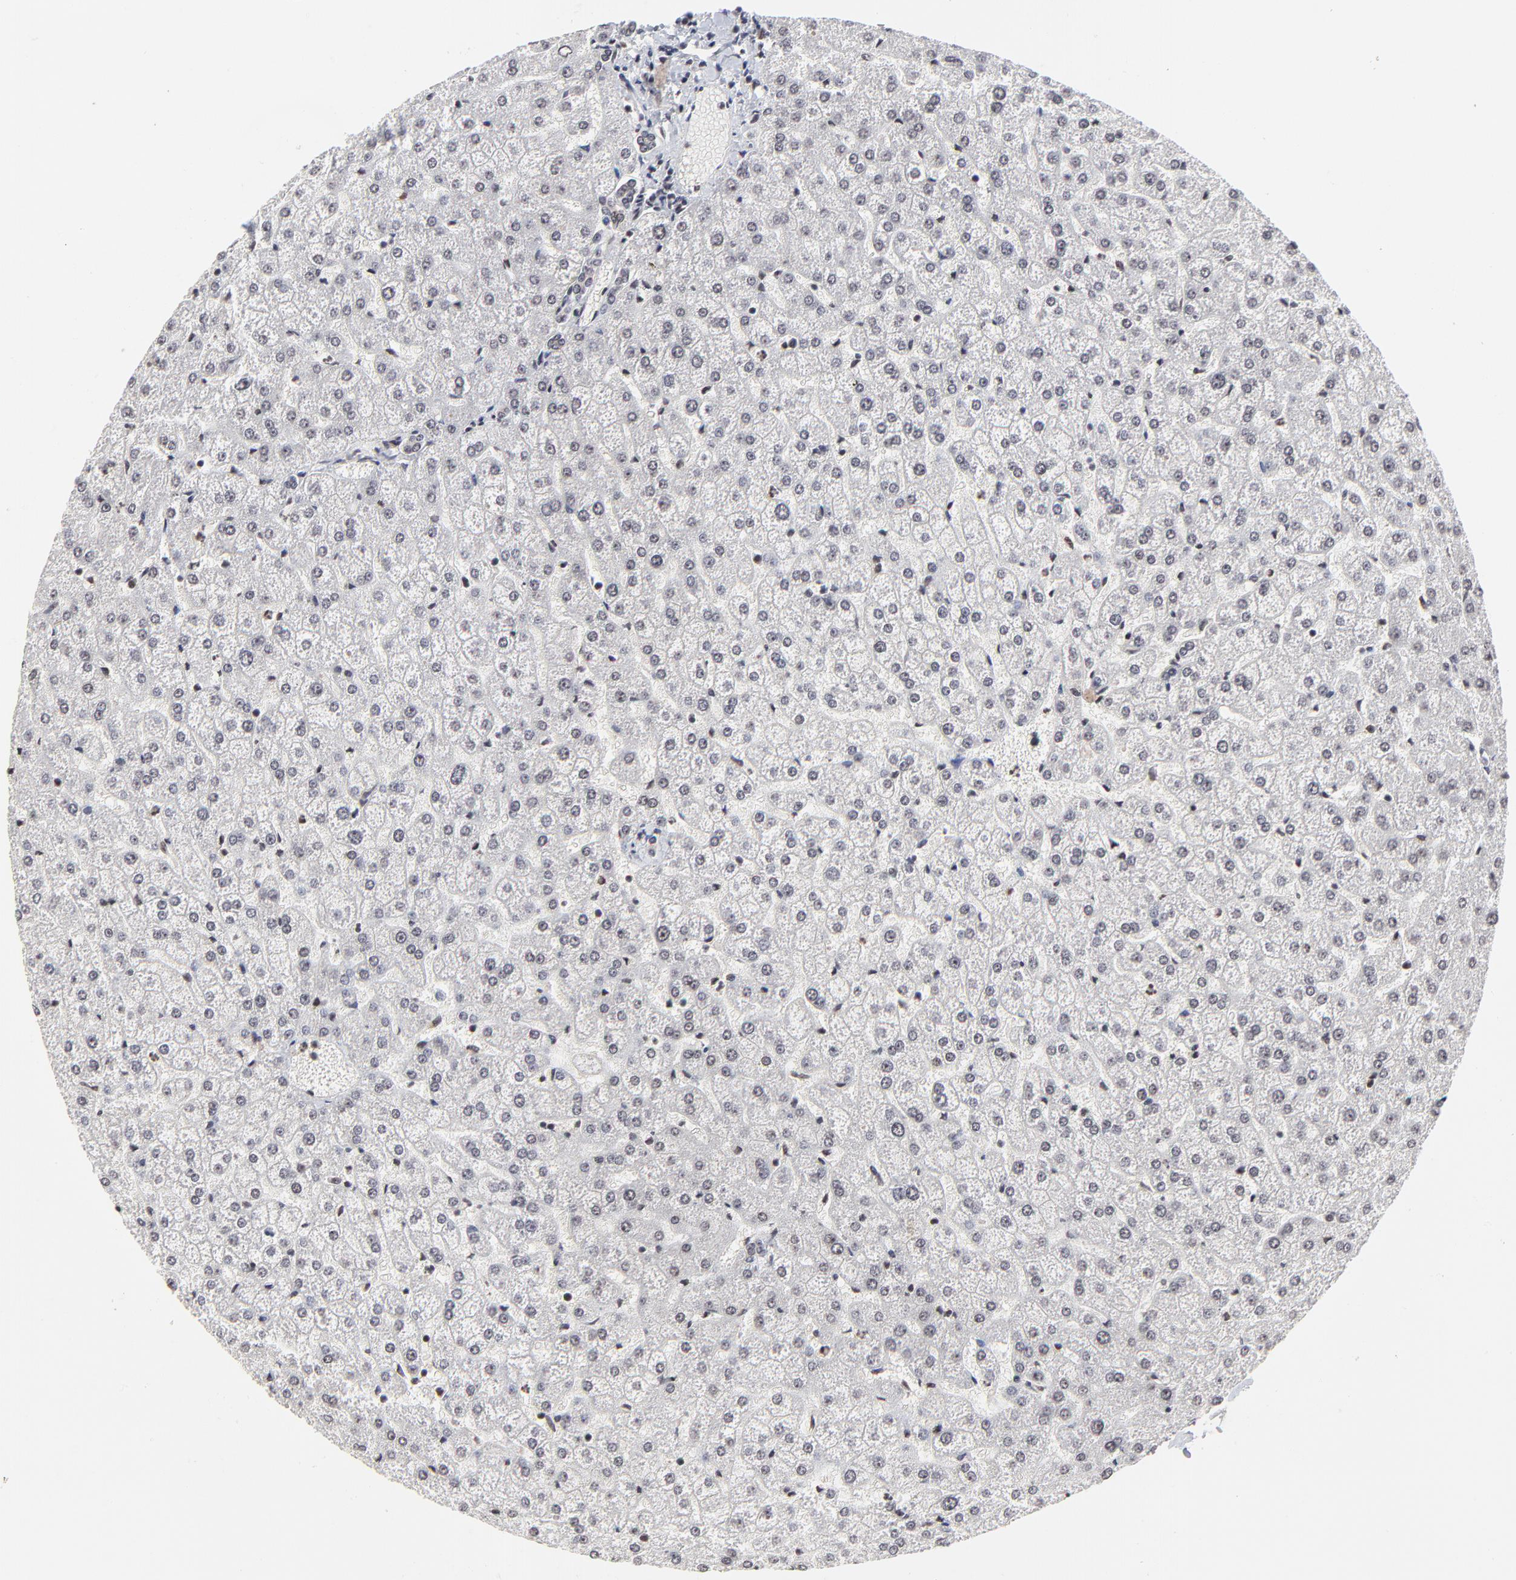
{"staining": {"intensity": "negative", "quantity": "none", "location": "none"}, "tissue": "liver", "cell_type": "Cholangiocytes", "image_type": "normal", "snomed": [{"axis": "morphology", "description": "Normal tissue, NOS"}, {"axis": "topography", "description": "Liver"}], "caption": "The photomicrograph reveals no staining of cholangiocytes in benign liver.", "gene": "ZNF777", "patient": {"sex": "female", "age": 32}}